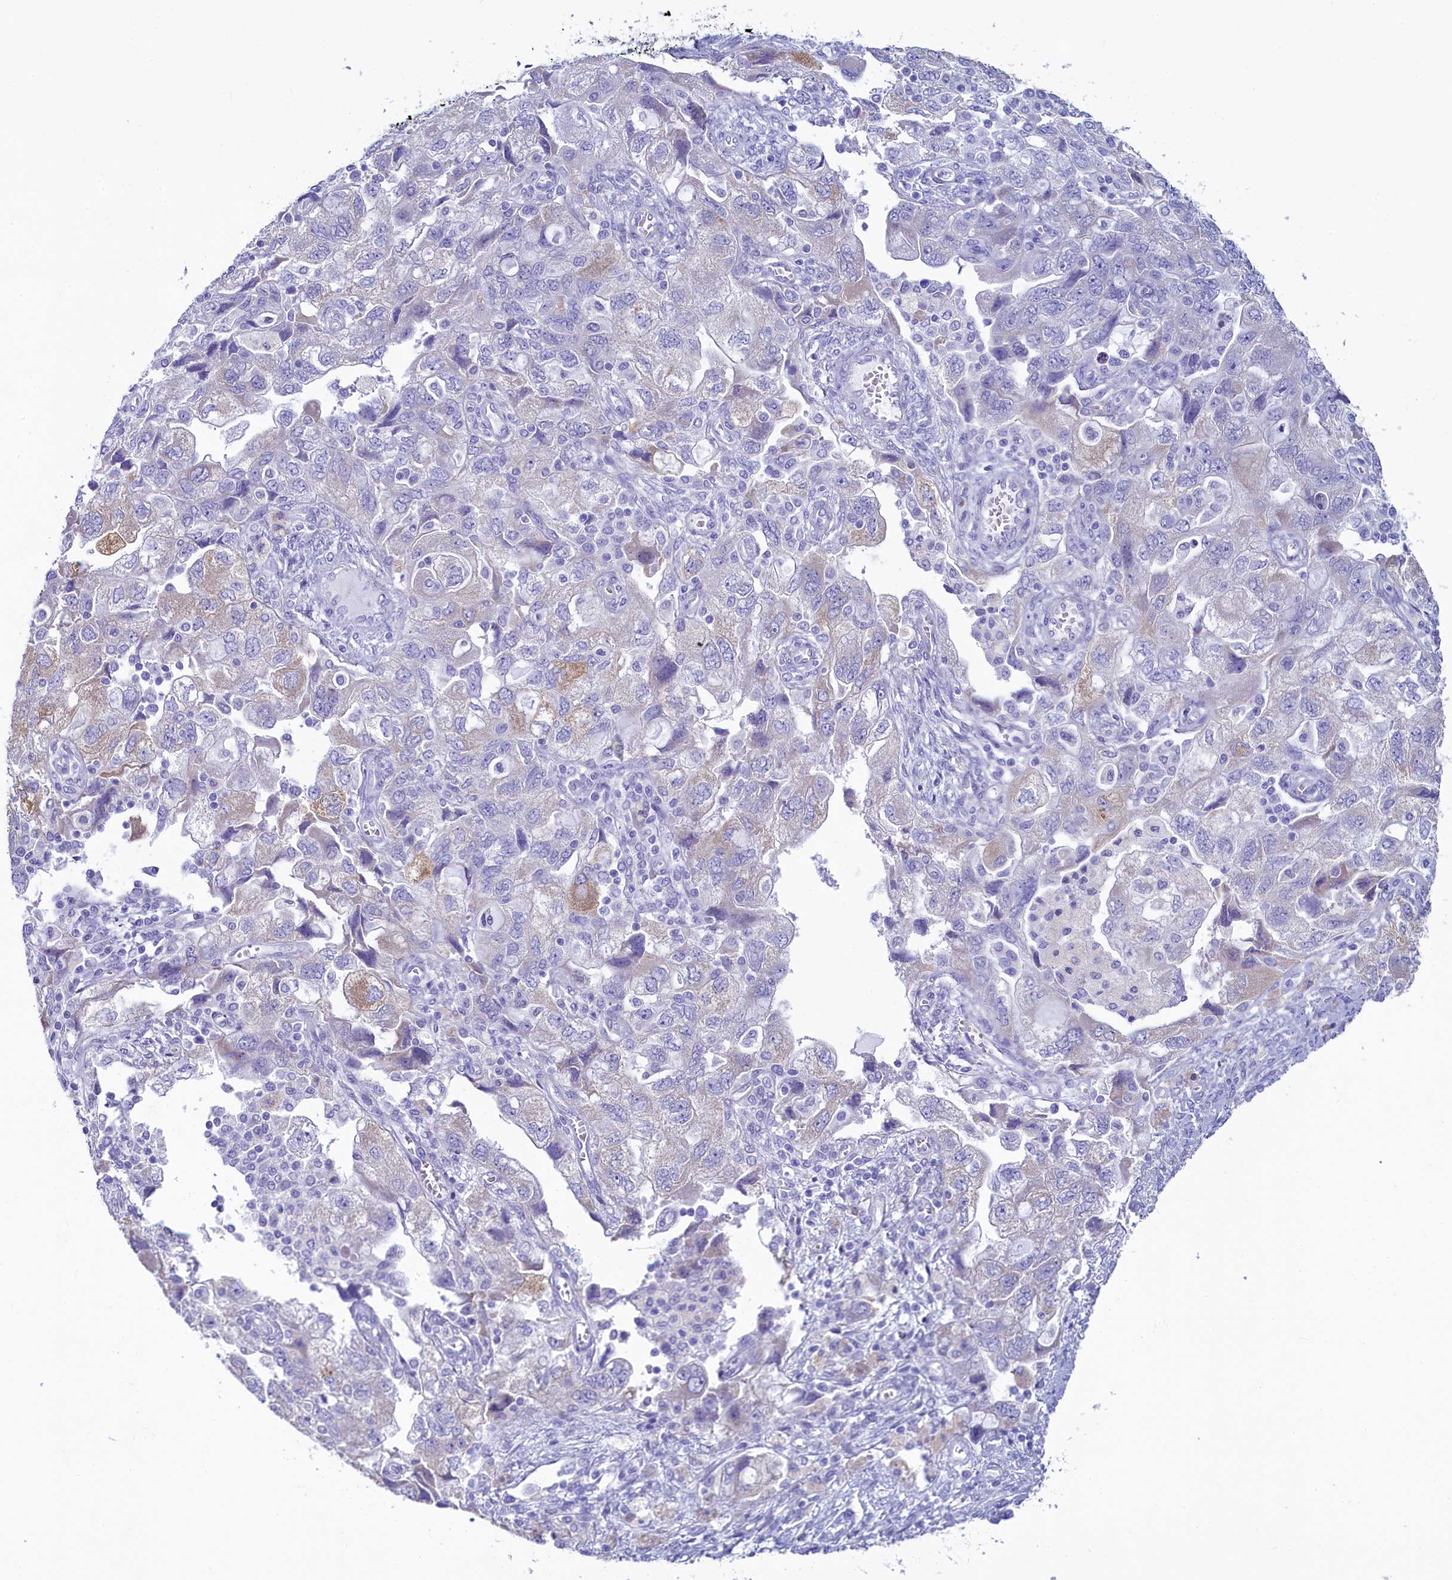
{"staining": {"intensity": "weak", "quantity": "<25%", "location": "cytoplasmic/membranous"}, "tissue": "ovarian cancer", "cell_type": "Tumor cells", "image_type": "cancer", "snomed": [{"axis": "morphology", "description": "Carcinoma, NOS"}, {"axis": "morphology", "description": "Cystadenocarcinoma, serous, NOS"}, {"axis": "topography", "description": "Ovary"}], "caption": "Immunohistochemistry image of neoplastic tissue: ovarian cancer stained with DAB reveals no significant protein positivity in tumor cells.", "gene": "SKA3", "patient": {"sex": "female", "age": 69}}